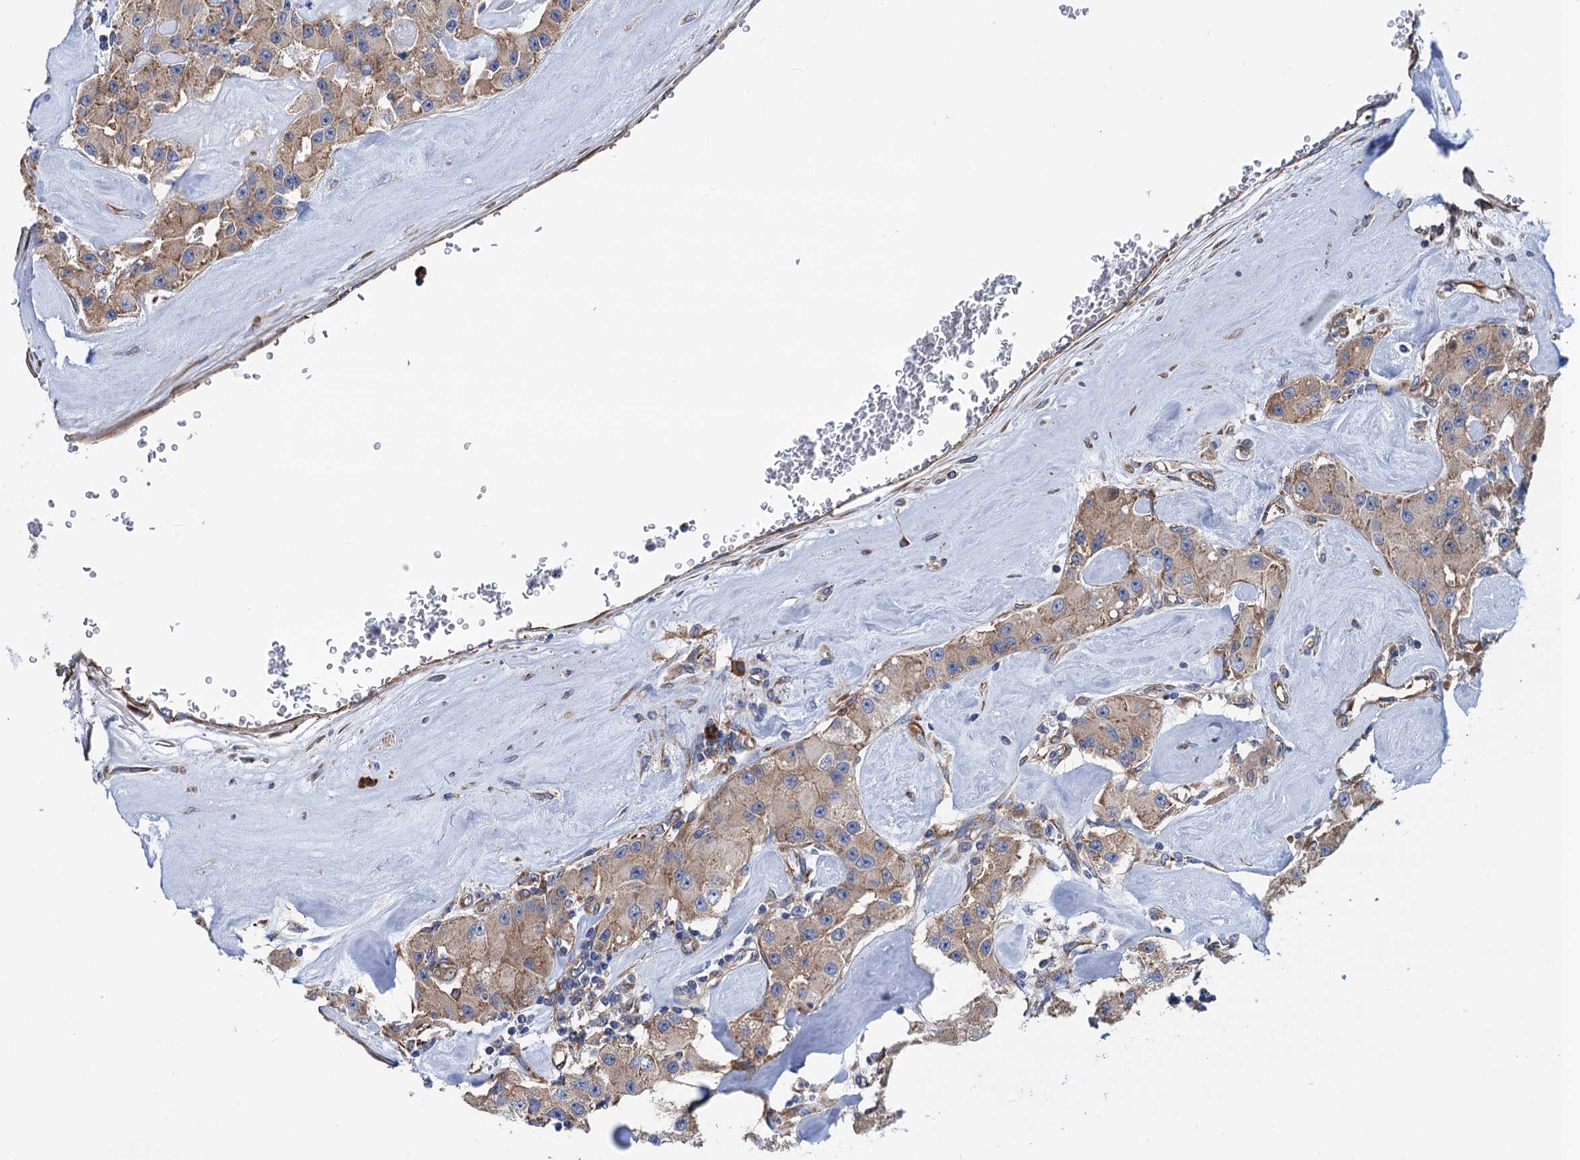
{"staining": {"intensity": "weak", "quantity": ">75%", "location": "cytoplasmic/membranous"}, "tissue": "carcinoid", "cell_type": "Tumor cells", "image_type": "cancer", "snomed": [{"axis": "morphology", "description": "Carcinoid, malignant, NOS"}, {"axis": "topography", "description": "Pancreas"}], "caption": "Immunohistochemistry (IHC) histopathology image of neoplastic tissue: human carcinoid stained using immunohistochemistry (IHC) exhibits low levels of weak protein expression localized specifically in the cytoplasmic/membranous of tumor cells, appearing as a cytoplasmic/membranous brown color.", "gene": "SLC12A7", "patient": {"sex": "male", "age": 41}}